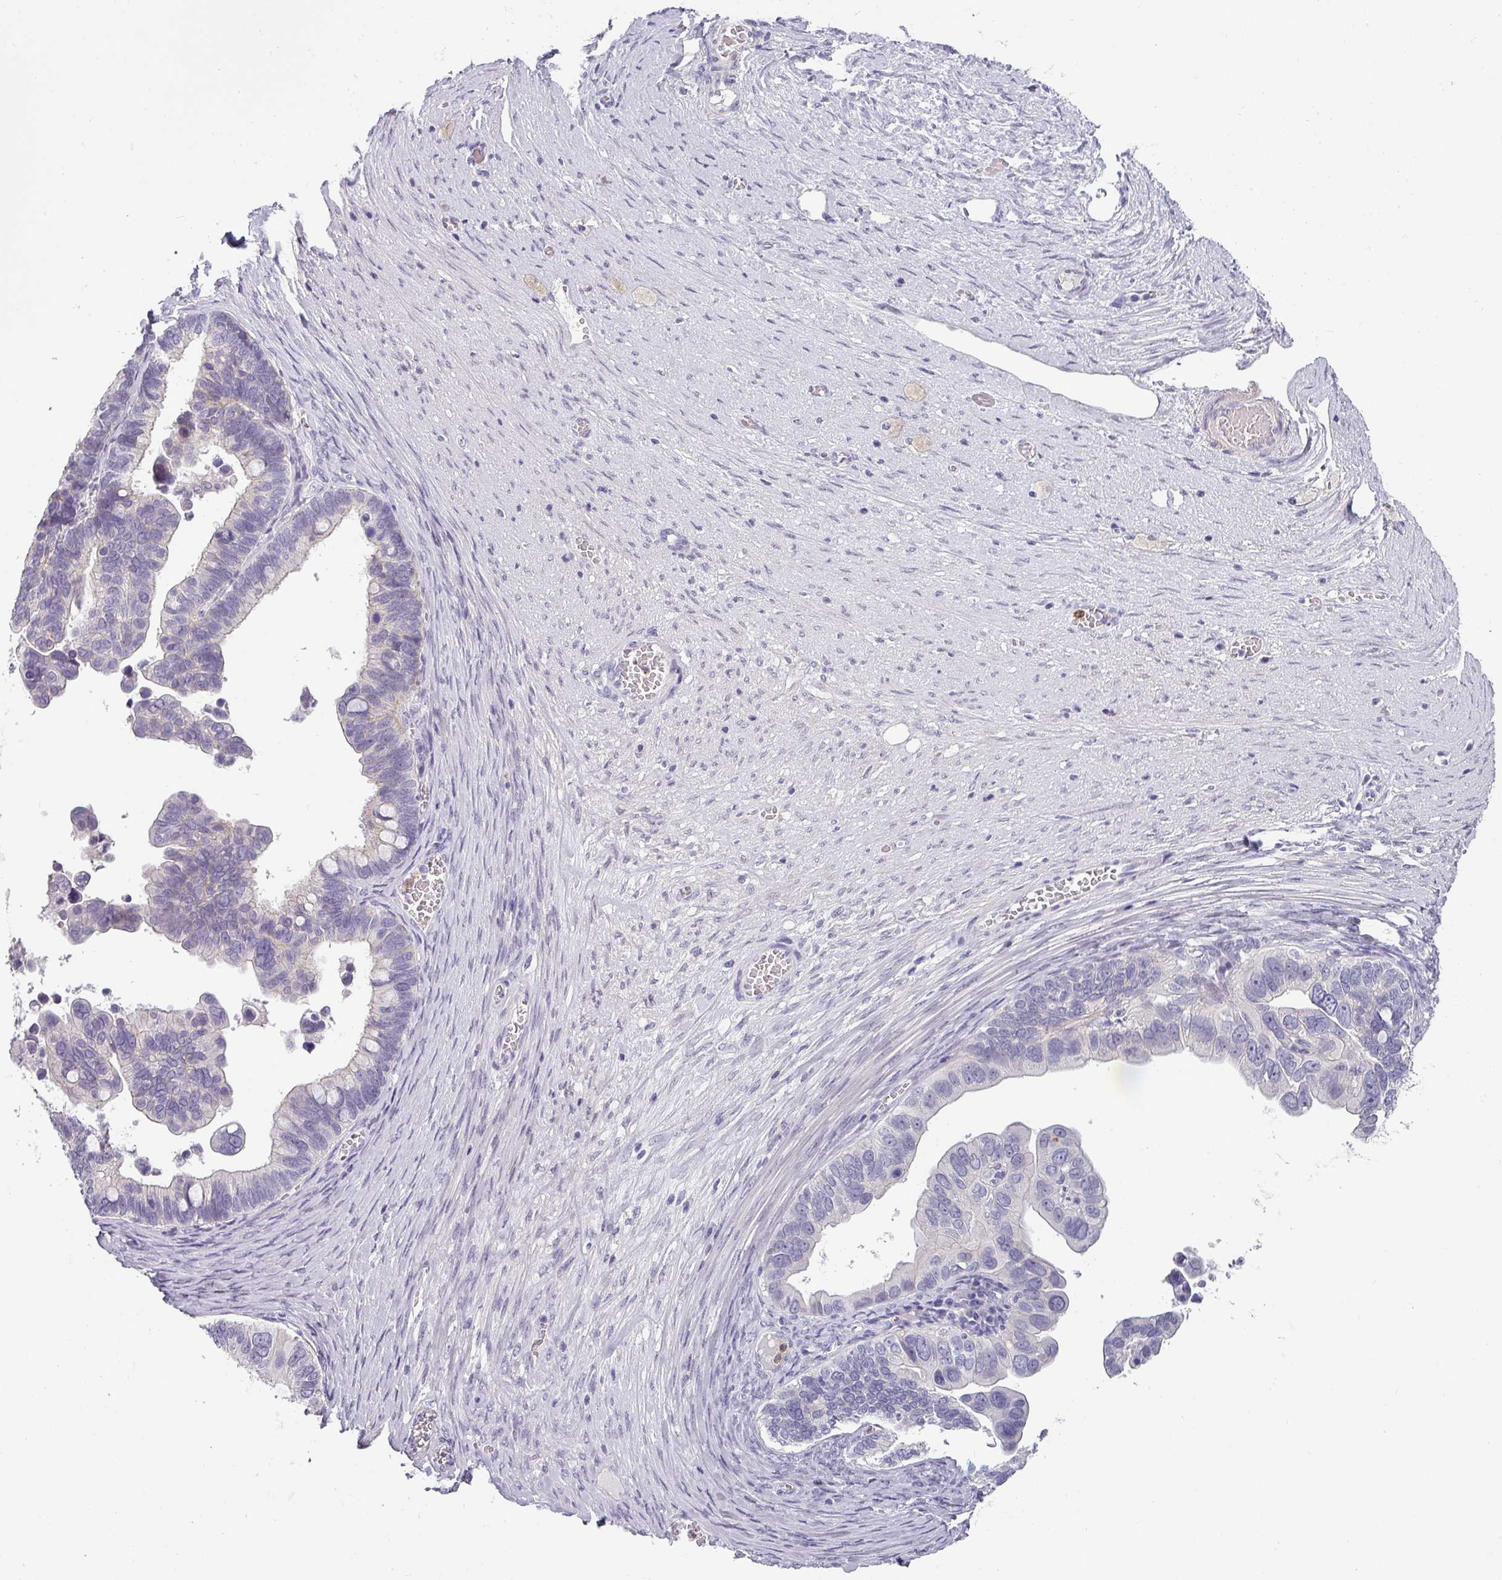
{"staining": {"intensity": "negative", "quantity": "none", "location": "none"}, "tissue": "ovarian cancer", "cell_type": "Tumor cells", "image_type": "cancer", "snomed": [{"axis": "morphology", "description": "Cystadenocarcinoma, serous, NOS"}, {"axis": "topography", "description": "Ovary"}], "caption": "A photomicrograph of ovarian serous cystadenocarcinoma stained for a protein shows no brown staining in tumor cells.", "gene": "BTLA", "patient": {"sex": "female", "age": 56}}